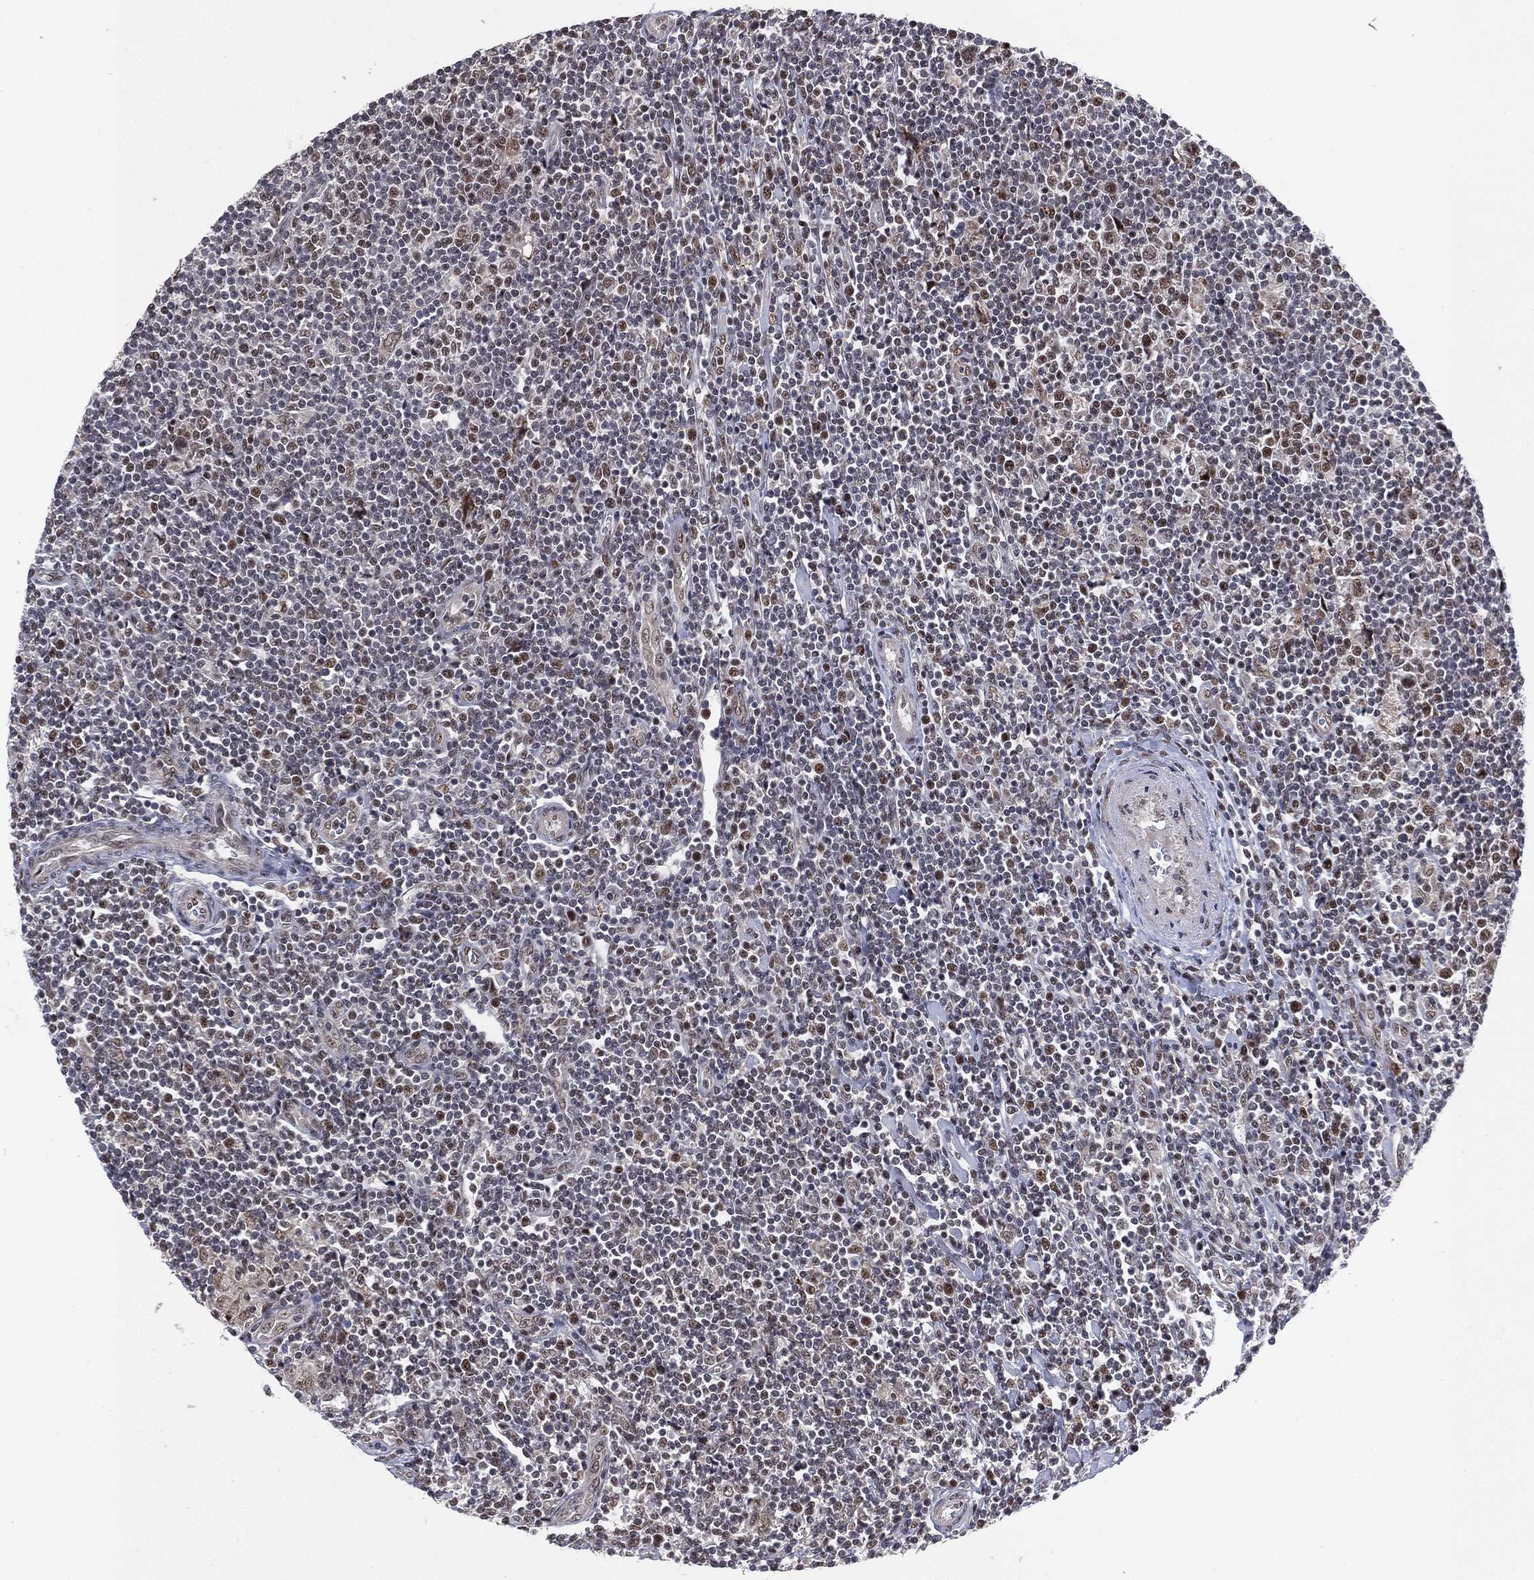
{"staining": {"intensity": "moderate", "quantity": "25%-75%", "location": "nuclear"}, "tissue": "lymphoma", "cell_type": "Tumor cells", "image_type": "cancer", "snomed": [{"axis": "morphology", "description": "Hodgkin's disease, NOS"}, {"axis": "topography", "description": "Lymph node"}], "caption": "Human lymphoma stained with a protein marker displays moderate staining in tumor cells.", "gene": "DGCR8", "patient": {"sex": "male", "age": 40}}